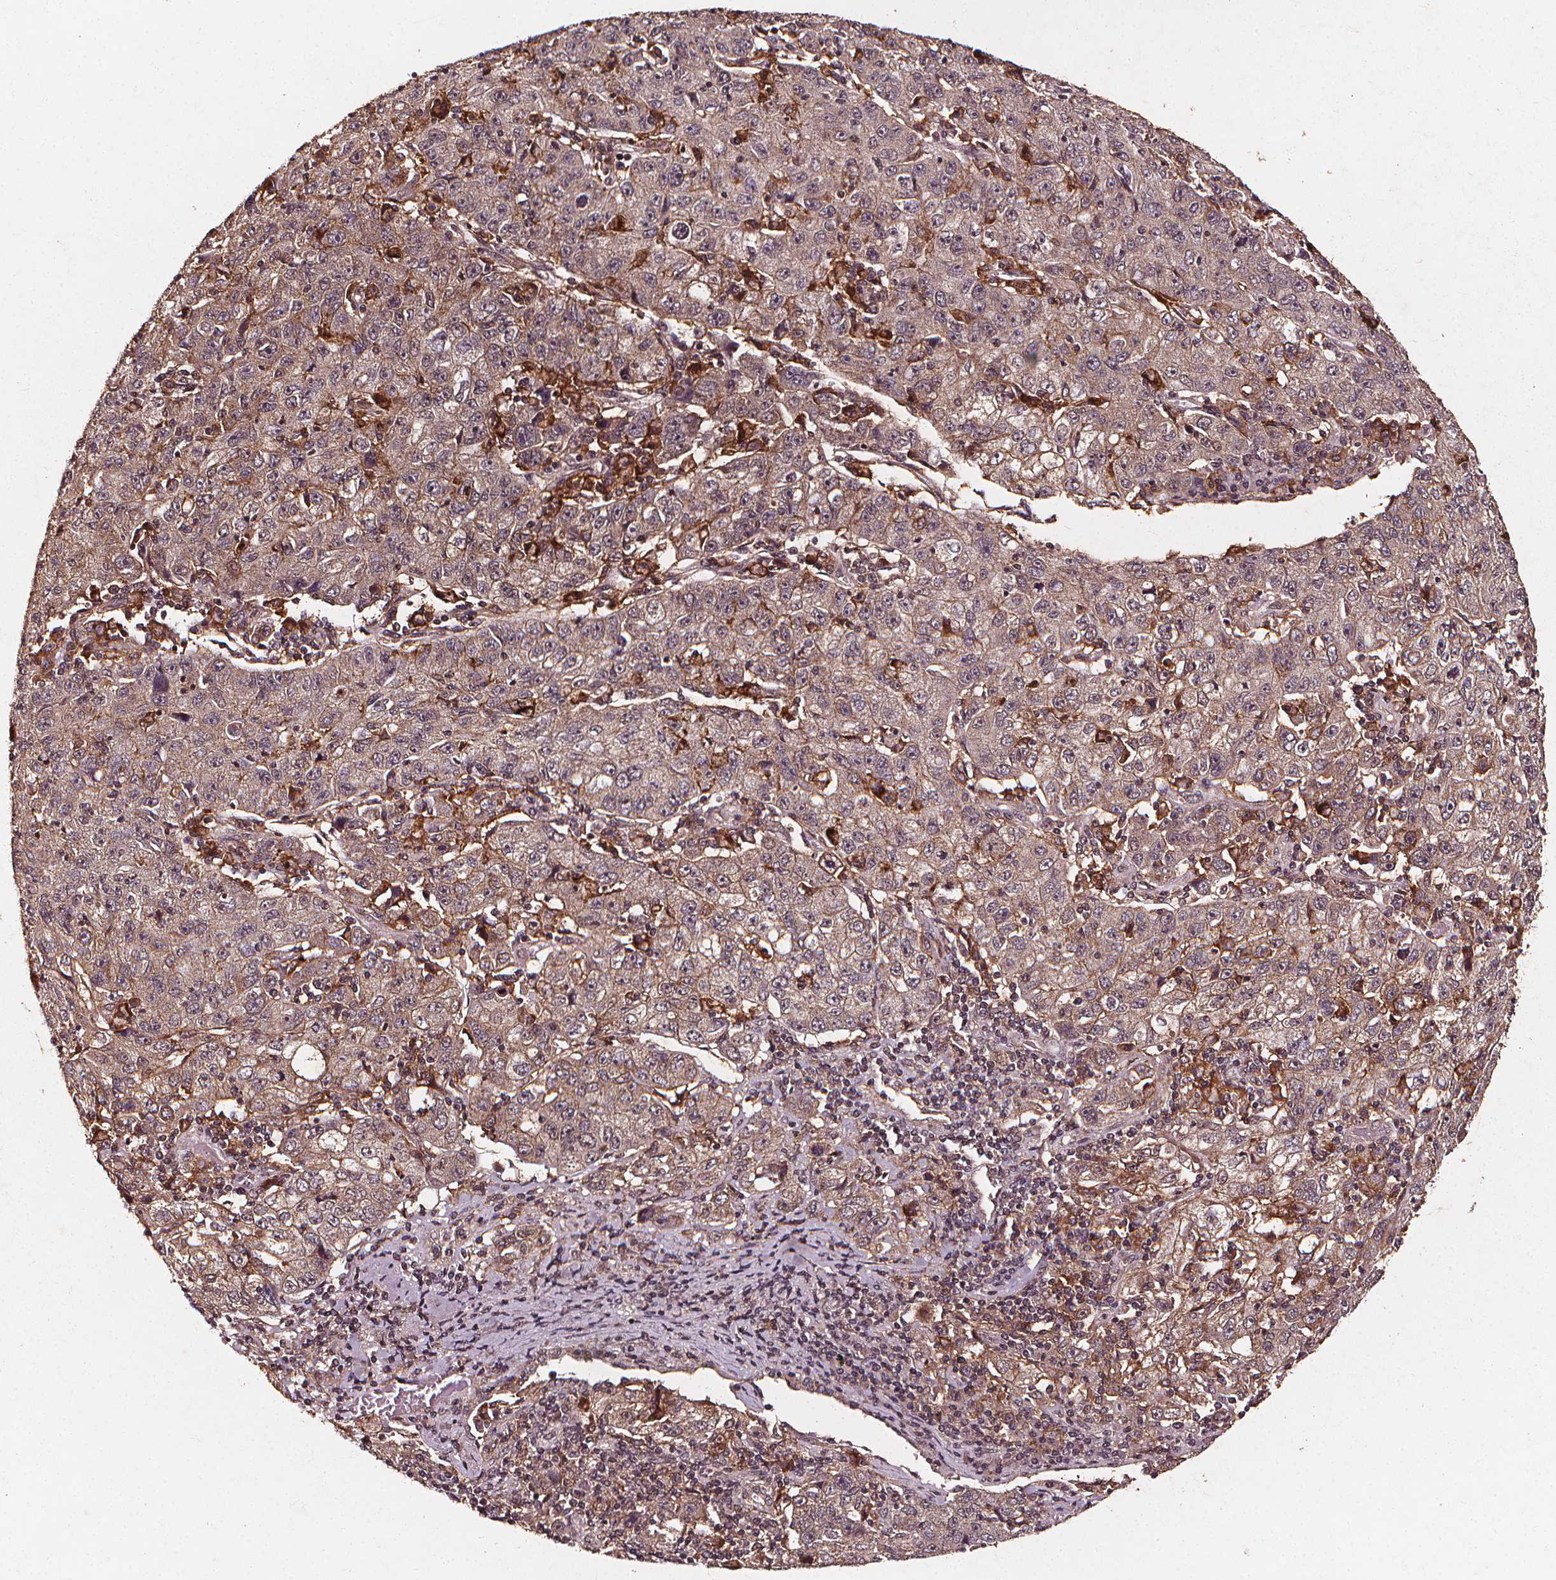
{"staining": {"intensity": "weak", "quantity": "<25%", "location": "cytoplasmic/membranous"}, "tissue": "lung cancer", "cell_type": "Tumor cells", "image_type": "cancer", "snomed": [{"axis": "morphology", "description": "Normal morphology"}, {"axis": "morphology", "description": "Adenocarcinoma, NOS"}, {"axis": "topography", "description": "Lymph node"}, {"axis": "topography", "description": "Lung"}], "caption": "Human adenocarcinoma (lung) stained for a protein using immunohistochemistry reveals no staining in tumor cells.", "gene": "ABCA1", "patient": {"sex": "female", "age": 57}}